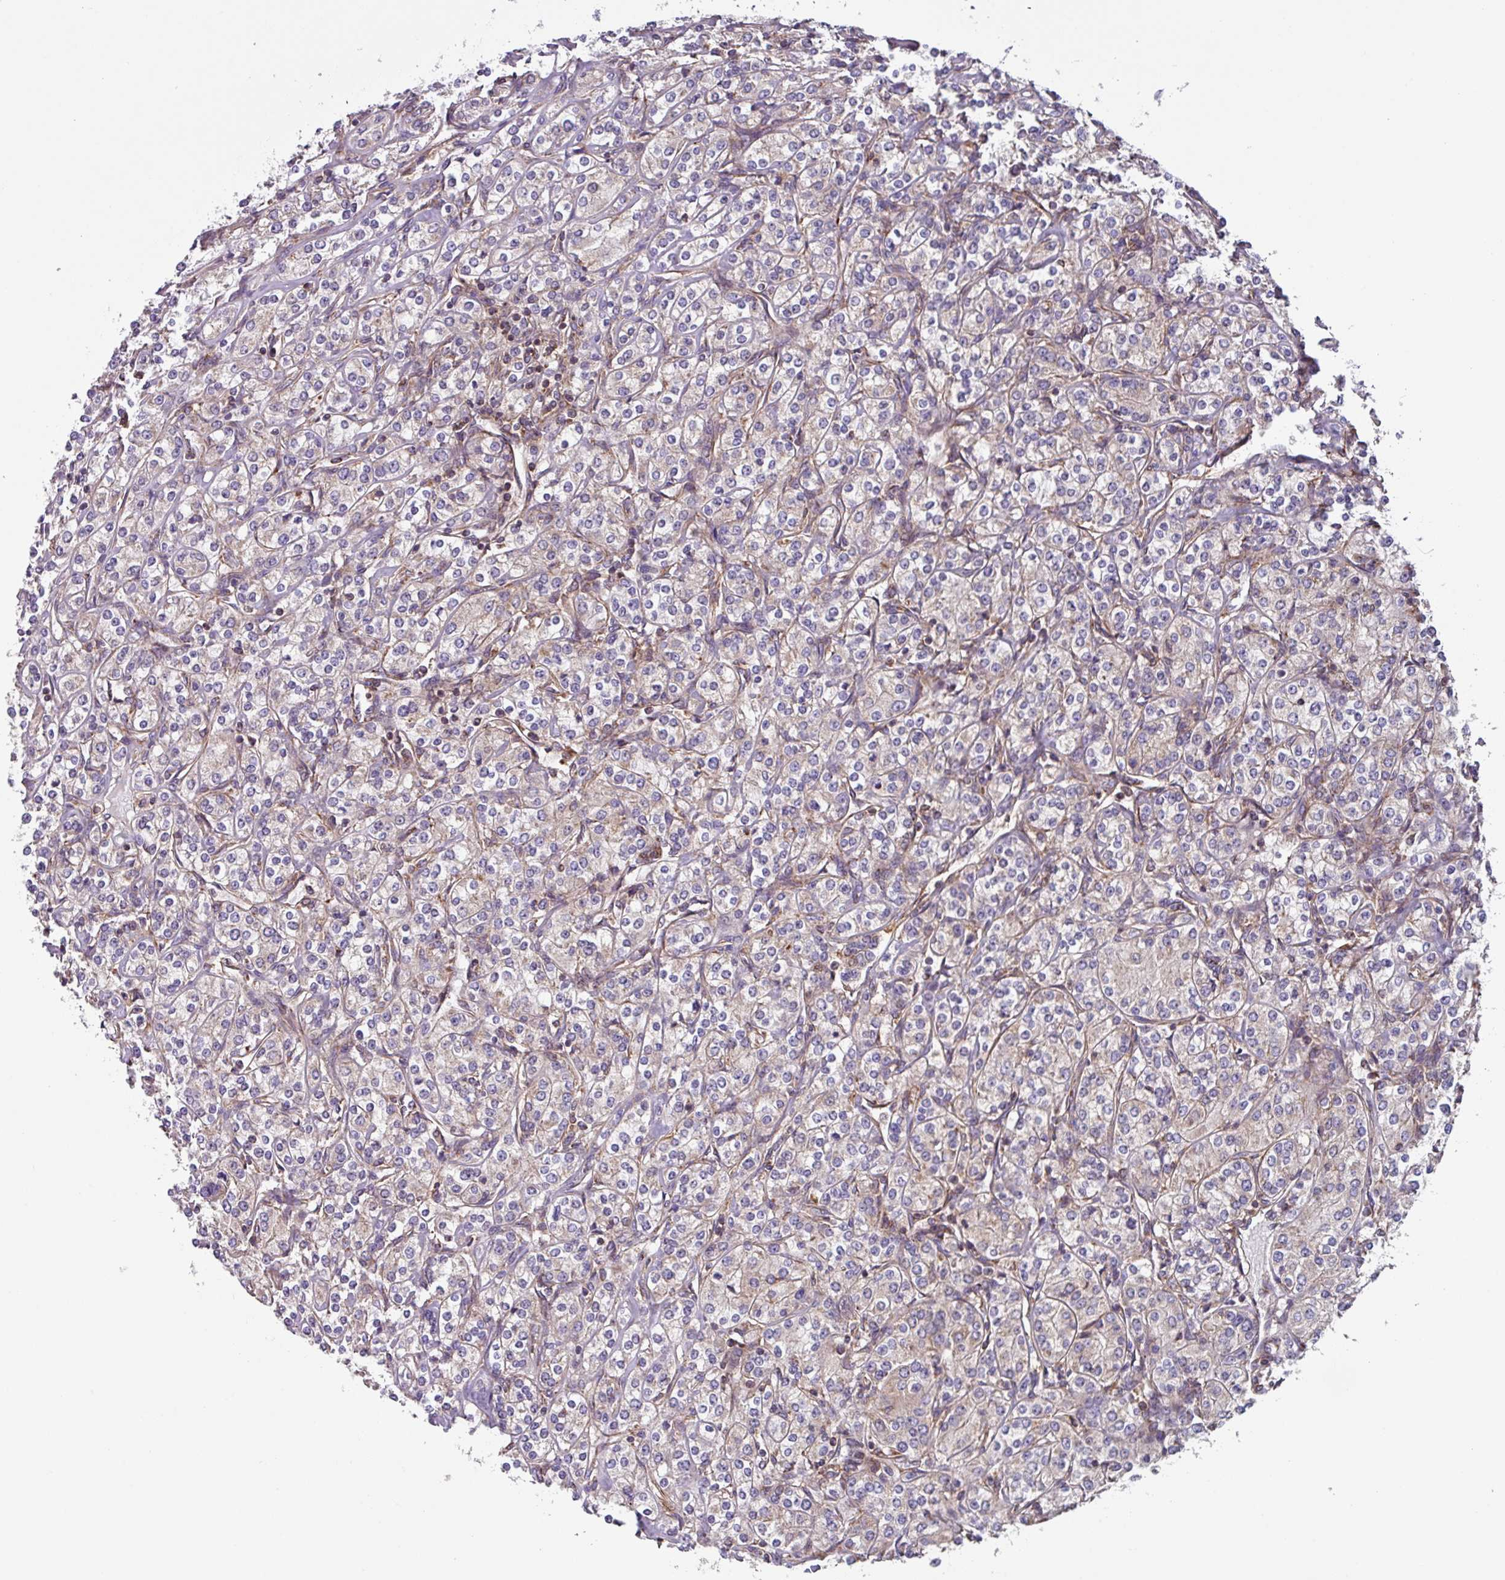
{"staining": {"intensity": "weak", "quantity": "25%-75%", "location": "cytoplasmic/membranous"}, "tissue": "renal cancer", "cell_type": "Tumor cells", "image_type": "cancer", "snomed": [{"axis": "morphology", "description": "Adenocarcinoma, NOS"}, {"axis": "topography", "description": "Kidney"}], "caption": "Human renal cancer (adenocarcinoma) stained for a protein (brown) displays weak cytoplasmic/membranous positive expression in approximately 25%-75% of tumor cells.", "gene": "PLEKHD1", "patient": {"sex": "male", "age": 77}}